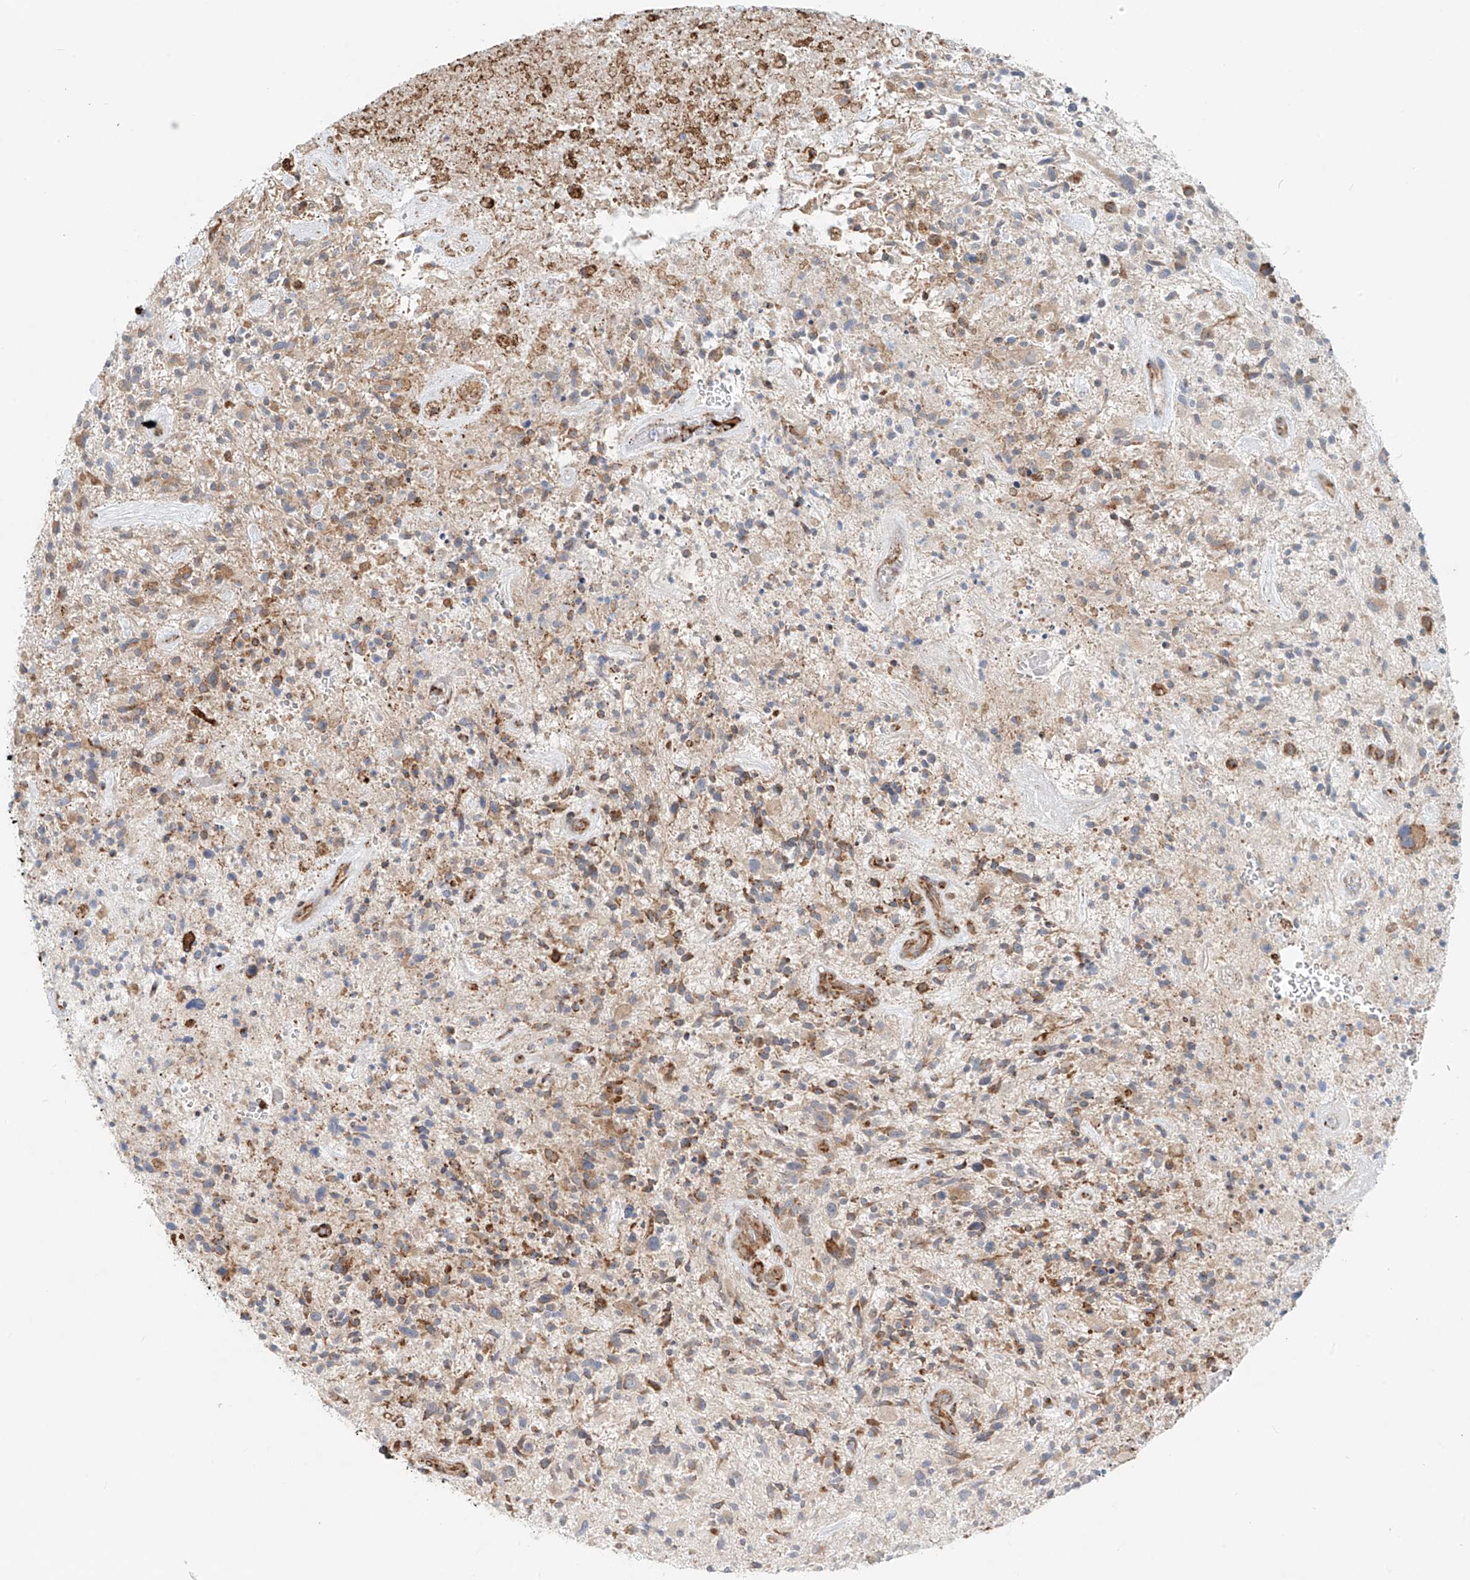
{"staining": {"intensity": "weak", "quantity": "<25%", "location": "cytoplasmic/membranous"}, "tissue": "glioma", "cell_type": "Tumor cells", "image_type": "cancer", "snomed": [{"axis": "morphology", "description": "Glioma, malignant, High grade"}, {"axis": "topography", "description": "Brain"}], "caption": "Immunohistochemical staining of human glioma shows no significant staining in tumor cells. The staining was performed using DAB (3,3'-diaminobenzidine) to visualize the protein expression in brown, while the nuclei were stained in blue with hematoxylin (Magnification: 20x).", "gene": "EIPR1", "patient": {"sex": "male", "age": 47}}